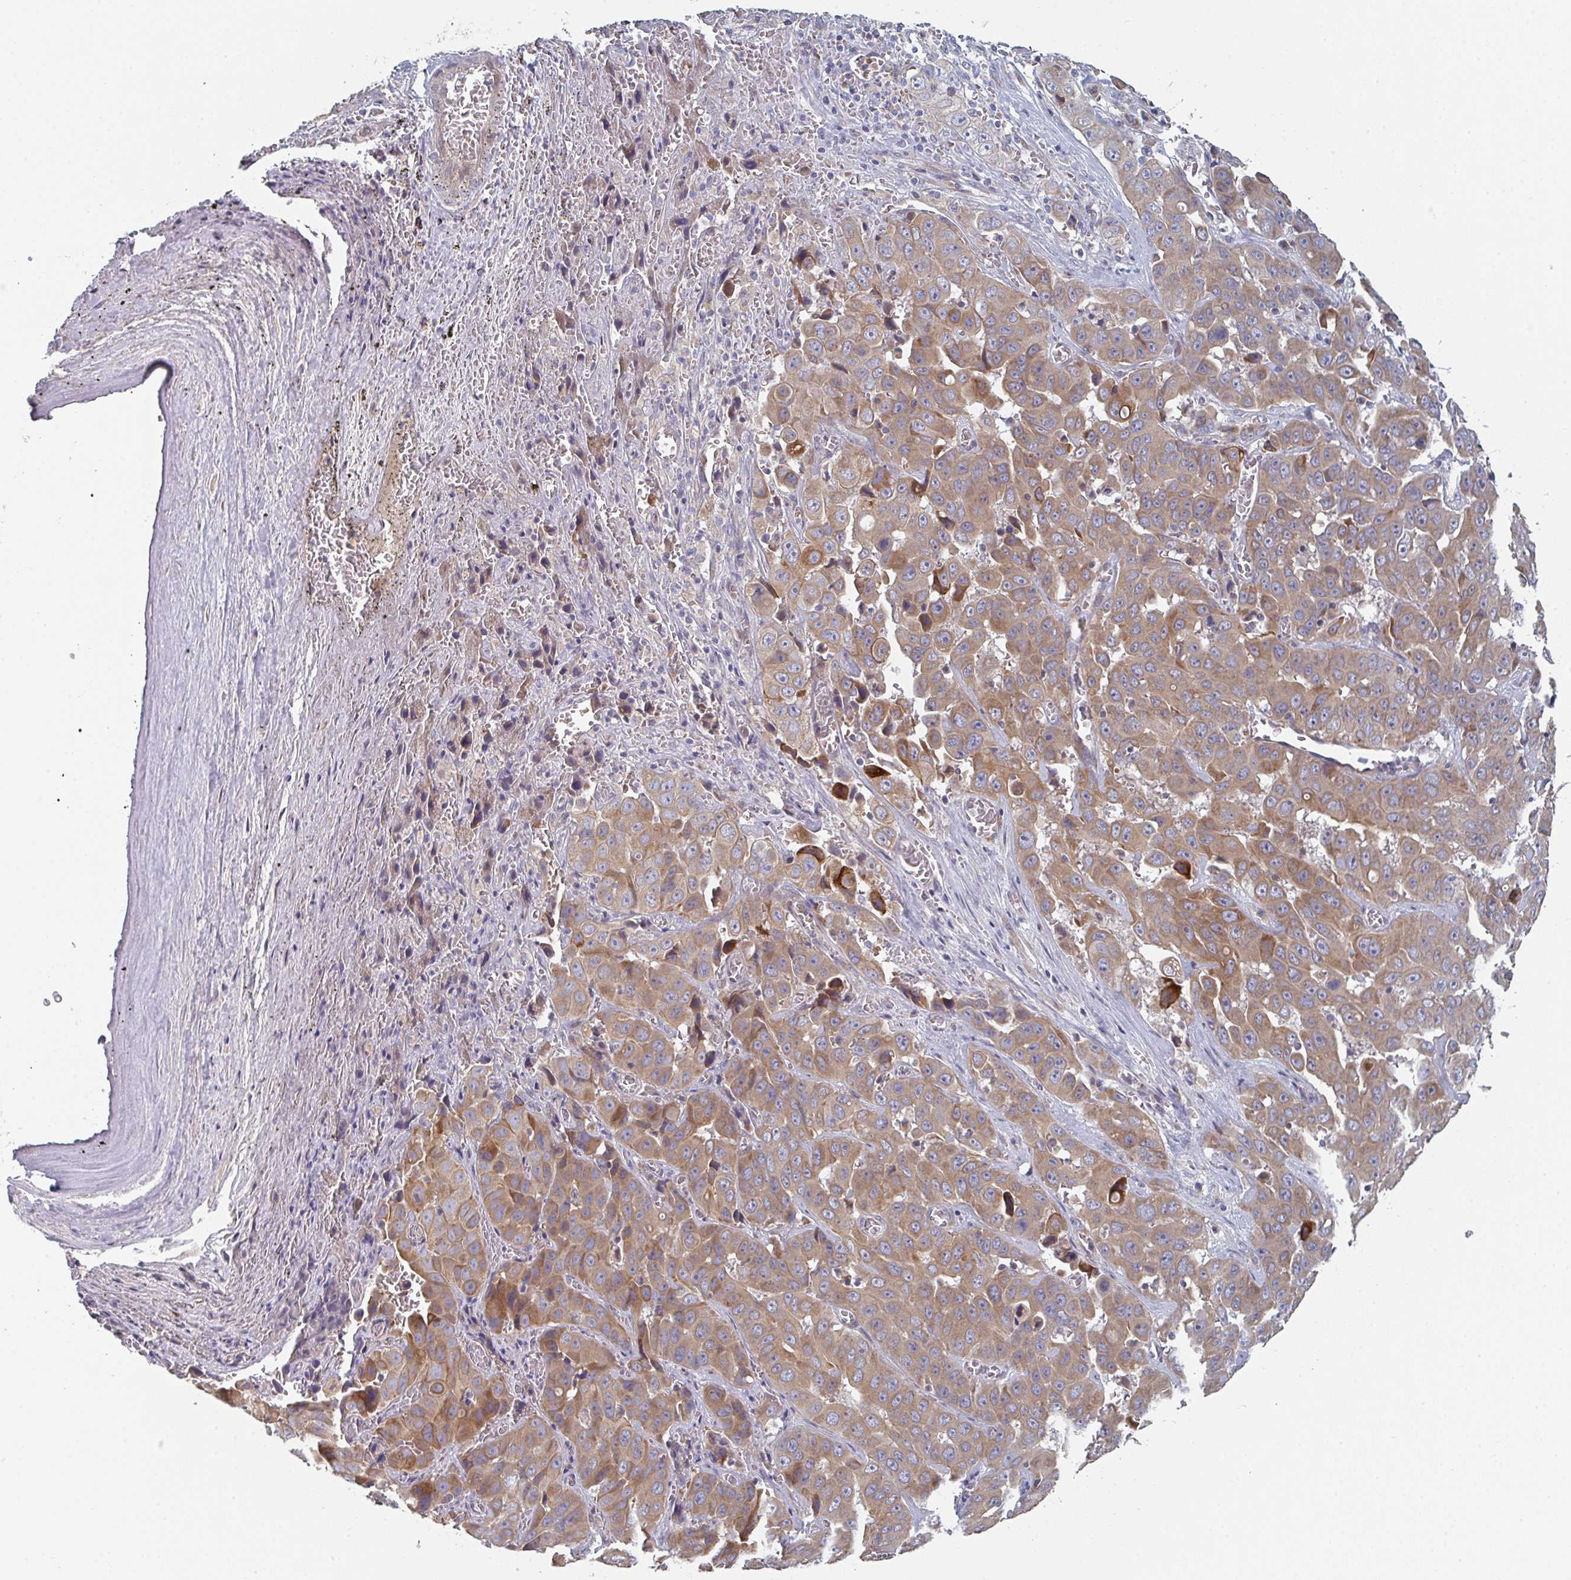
{"staining": {"intensity": "moderate", "quantity": ">75%", "location": "cytoplasmic/membranous"}, "tissue": "liver cancer", "cell_type": "Tumor cells", "image_type": "cancer", "snomed": [{"axis": "morphology", "description": "Cholangiocarcinoma"}, {"axis": "topography", "description": "Liver"}], "caption": "DAB immunohistochemical staining of human liver cancer displays moderate cytoplasmic/membranous protein positivity in approximately >75% of tumor cells.", "gene": "ELOVL1", "patient": {"sex": "female", "age": 52}}